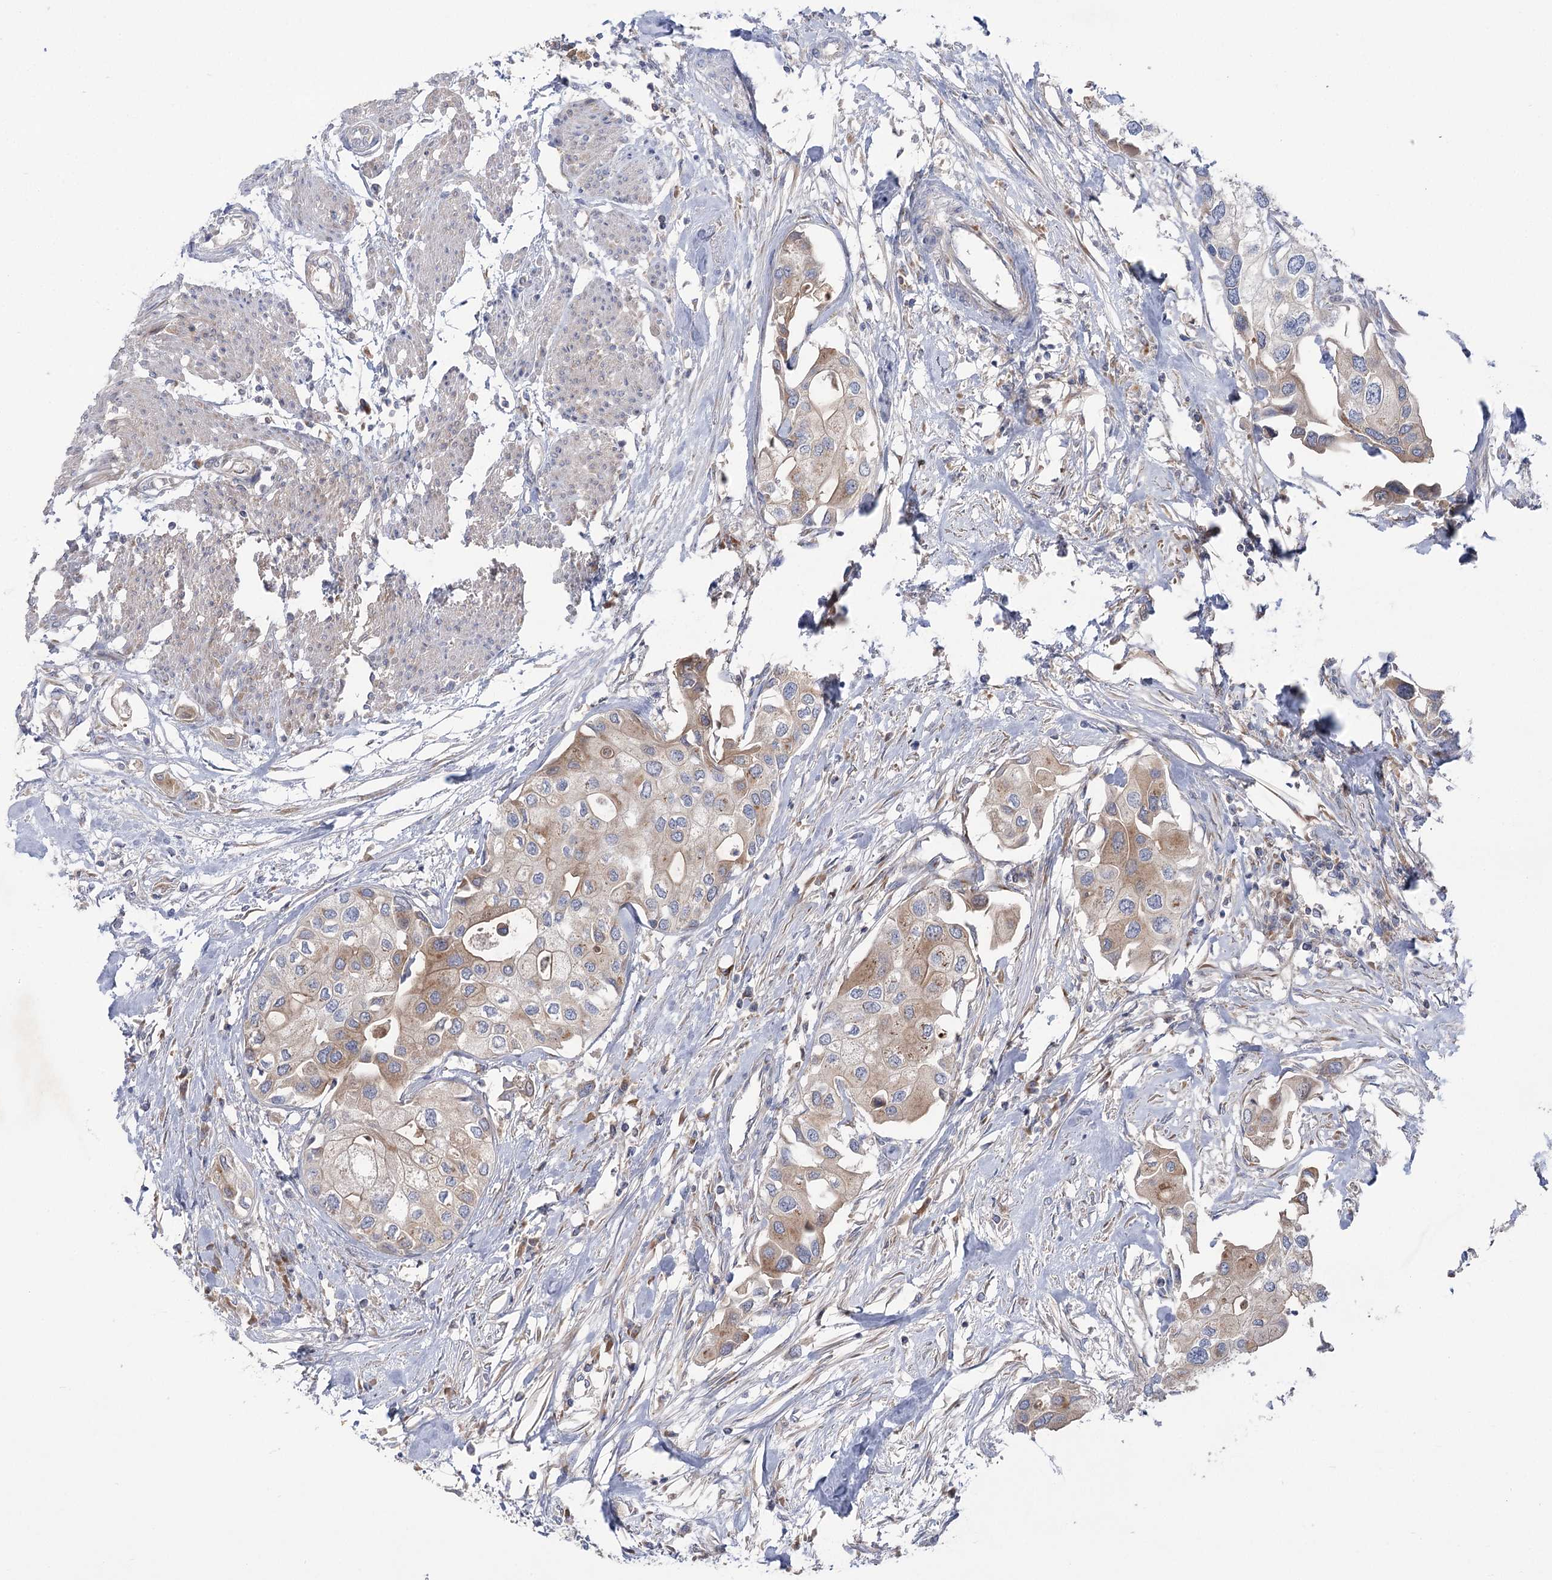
{"staining": {"intensity": "weak", "quantity": "<25%", "location": "cytoplasmic/membranous"}, "tissue": "urothelial cancer", "cell_type": "Tumor cells", "image_type": "cancer", "snomed": [{"axis": "morphology", "description": "Urothelial carcinoma, High grade"}, {"axis": "topography", "description": "Urinary bladder"}], "caption": "The photomicrograph displays no significant positivity in tumor cells of urothelial carcinoma (high-grade). (DAB (3,3'-diaminobenzidine) IHC, high magnification).", "gene": "GBF1", "patient": {"sex": "male", "age": 64}}